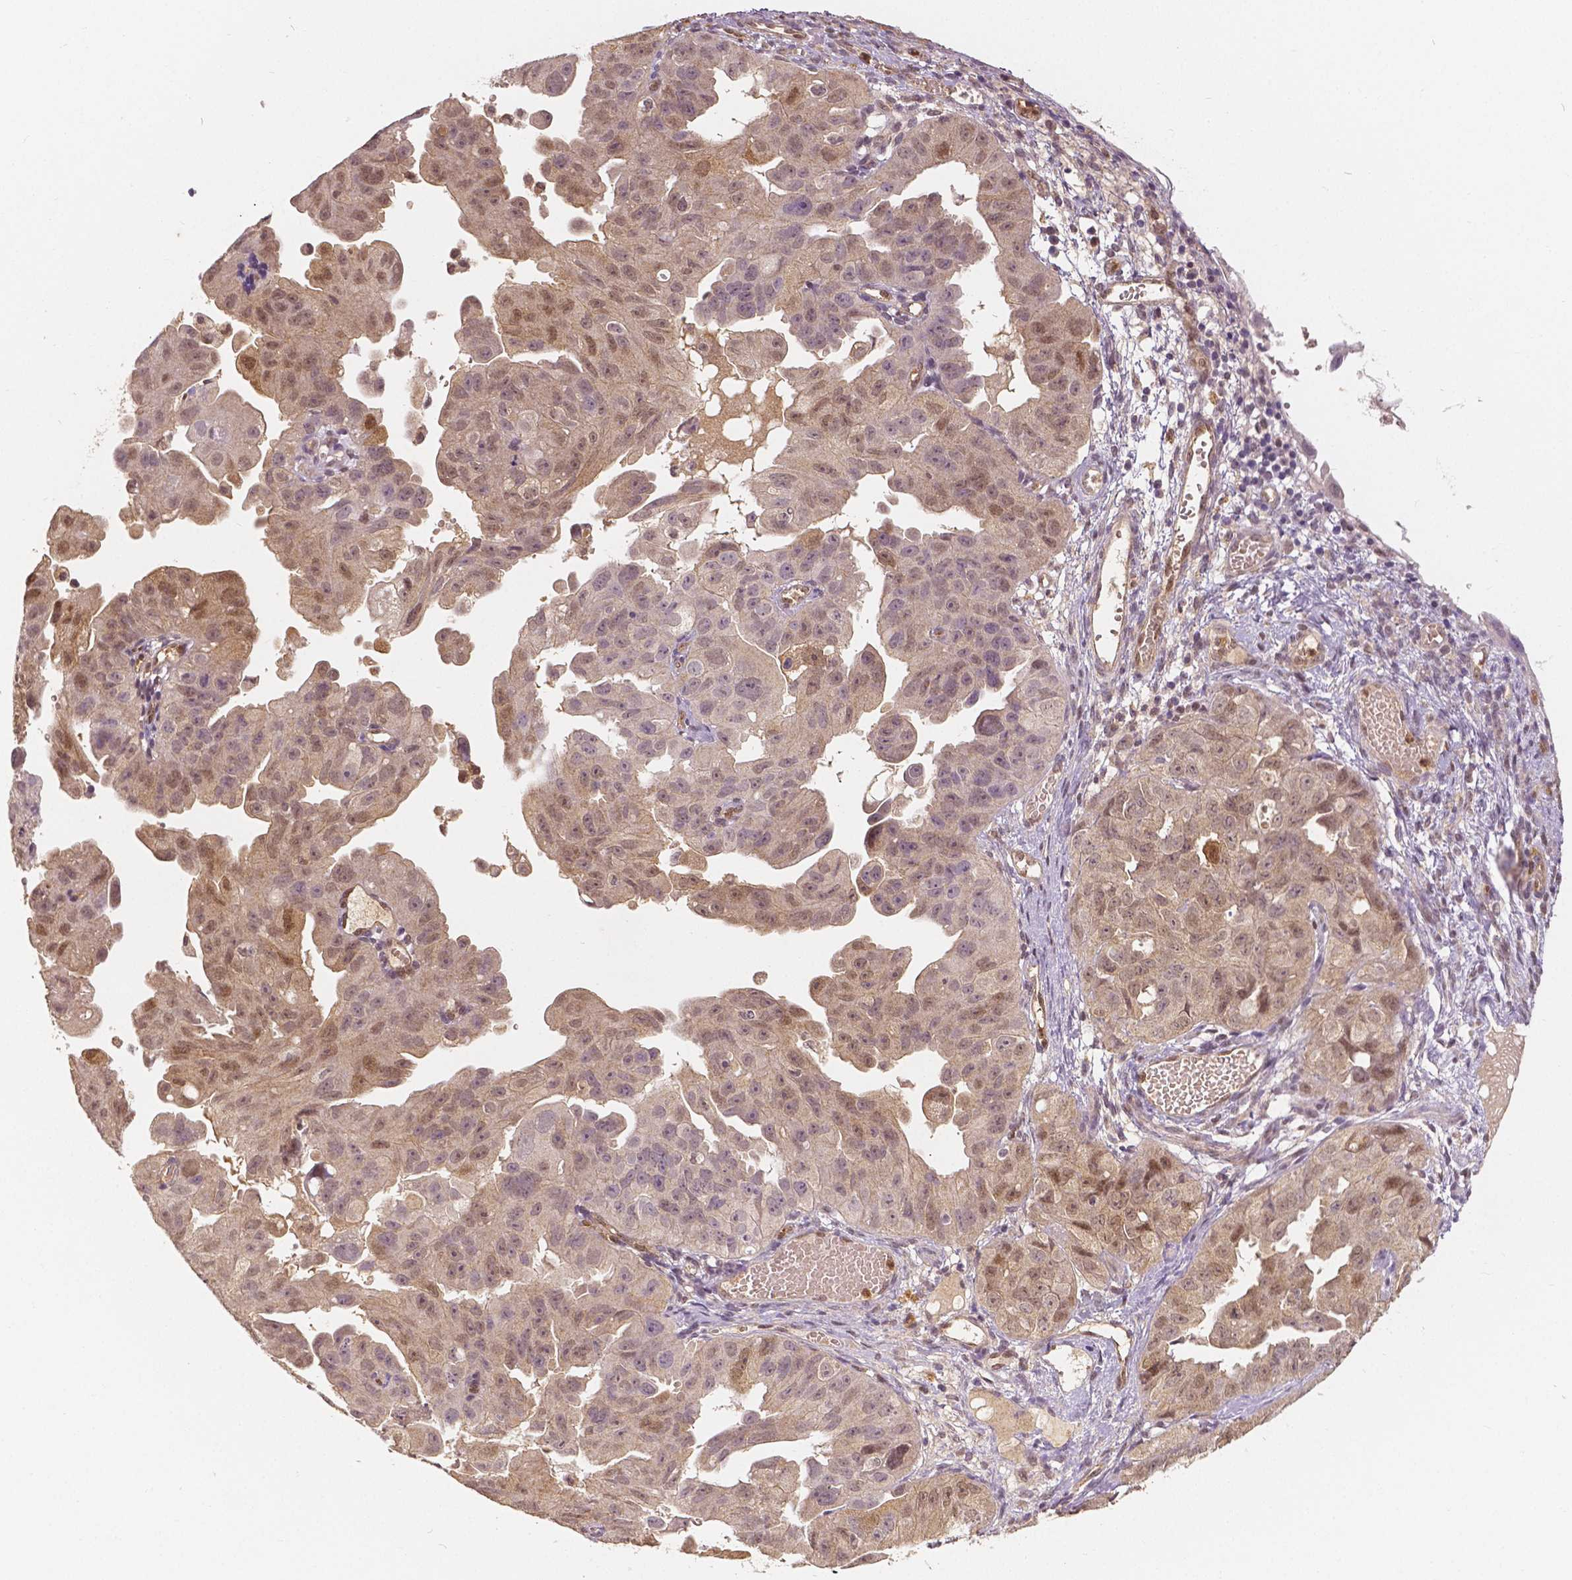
{"staining": {"intensity": "weak", "quantity": ">75%", "location": "cytoplasmic/membranous,nuclear"}, "tissue": "ovarian cancer", "cell_type": "Tumor cells", "image_type": "cancer", "snomed": [{"axis": "morphology", "description": "Carcinoma, endometroid"}, {"axis": "topography", "description": "Ovary"}], "caption": "This is an image of immunohistochemistry (IHC) staining of endometroid carcinoma (ovarian), which shows weak staining in the cytoplasmic/membranous and nuclear of tumor cells.", "gene": "NAPRT", "patient": {"sex": "female", "age": 85}}